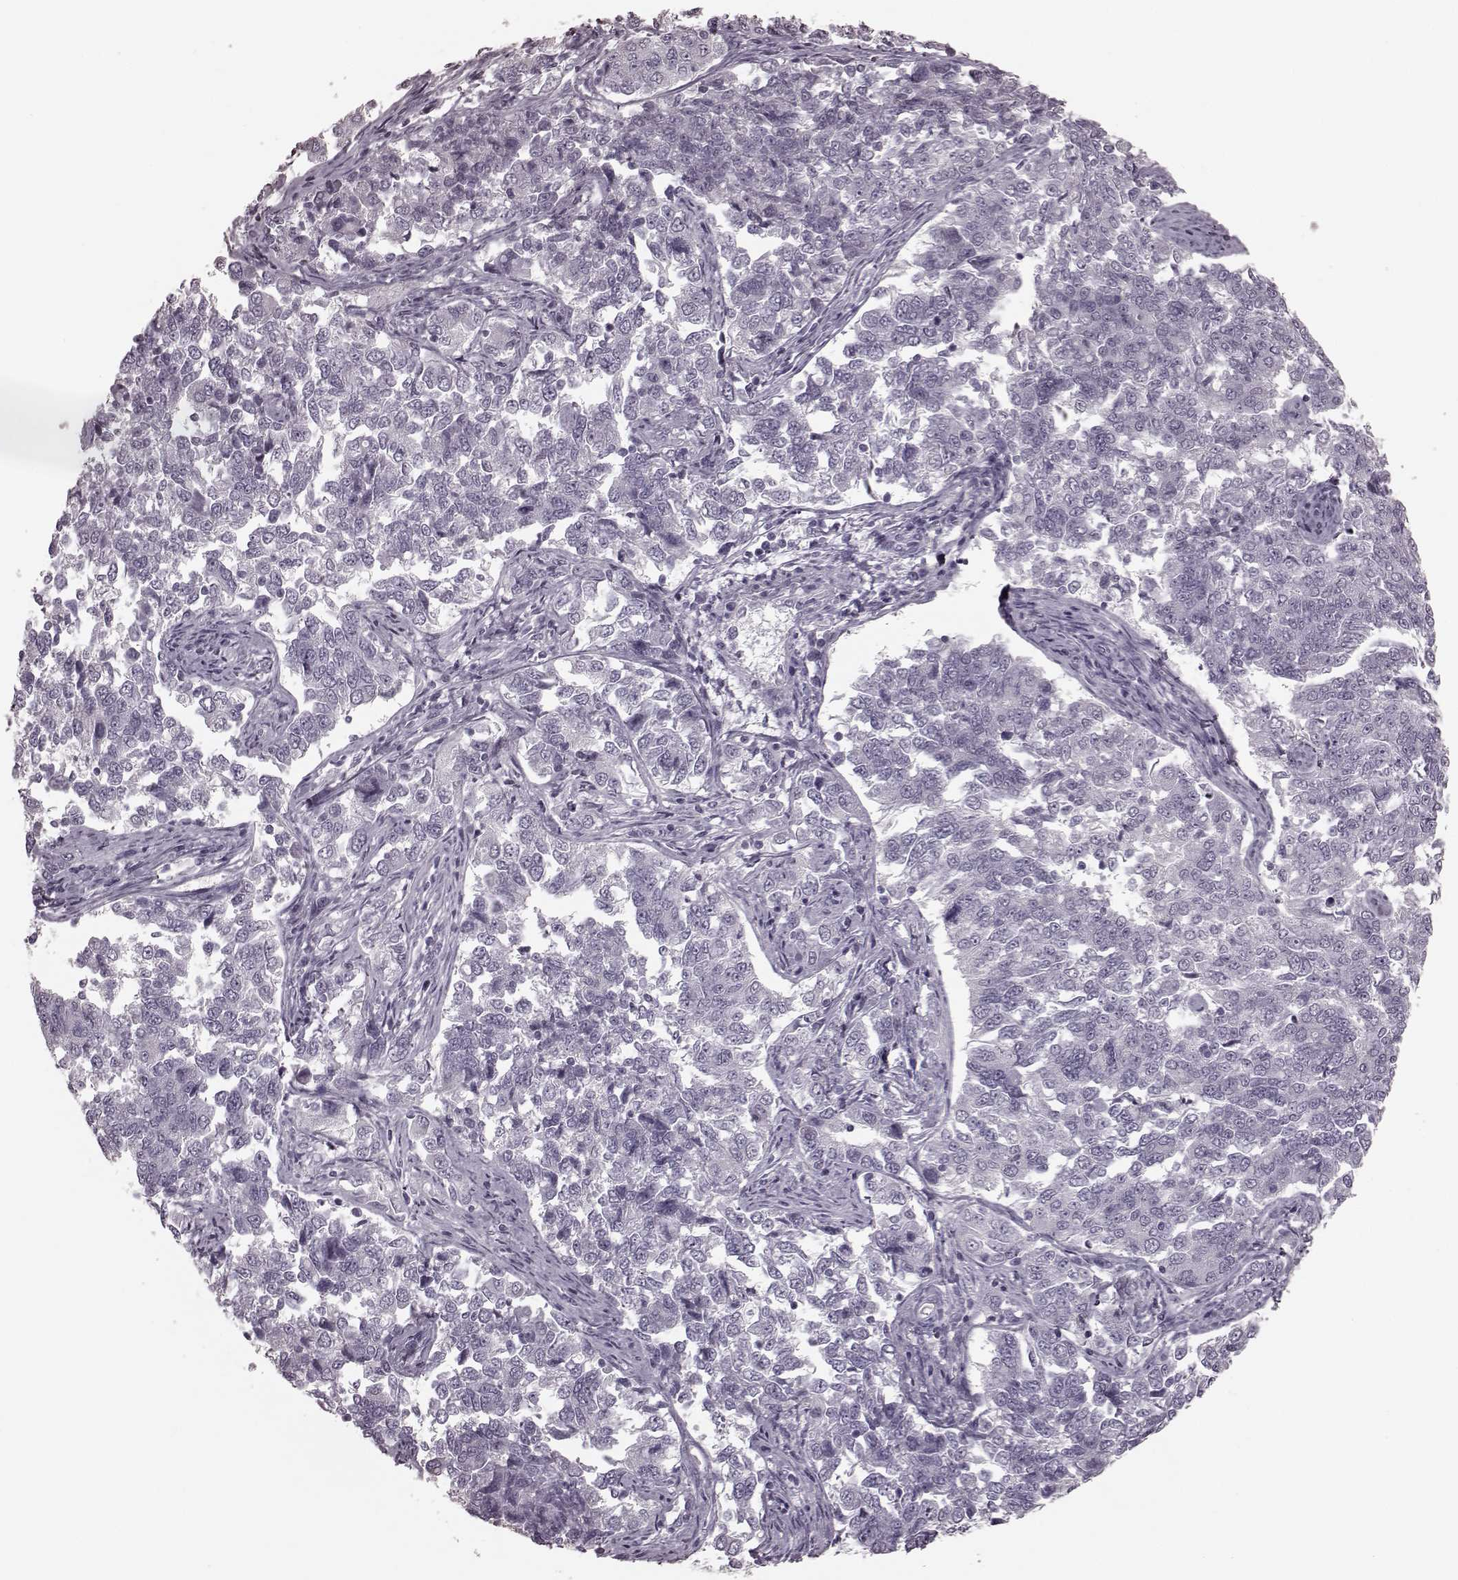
{"staining": {"intensity": "negative", "quantity": "none", "location": "none"}, "tissue": "endometrial cancer", "cell_type": "Tumor cells", "image_type": "cancer", "snomed": [{"axis": "morphology", "description": "Adenocarcinoma, NOS"}, {"axis": "topography", "description": "Endometrium"}], "caption": "DAB (3,3'-diaminobenzidine) immunohistochemical staining of endometrial cancer shows no significant expression in tumor cells.", "gene": "TRPM1", "patient": {"sex": "female", "age": 43}}